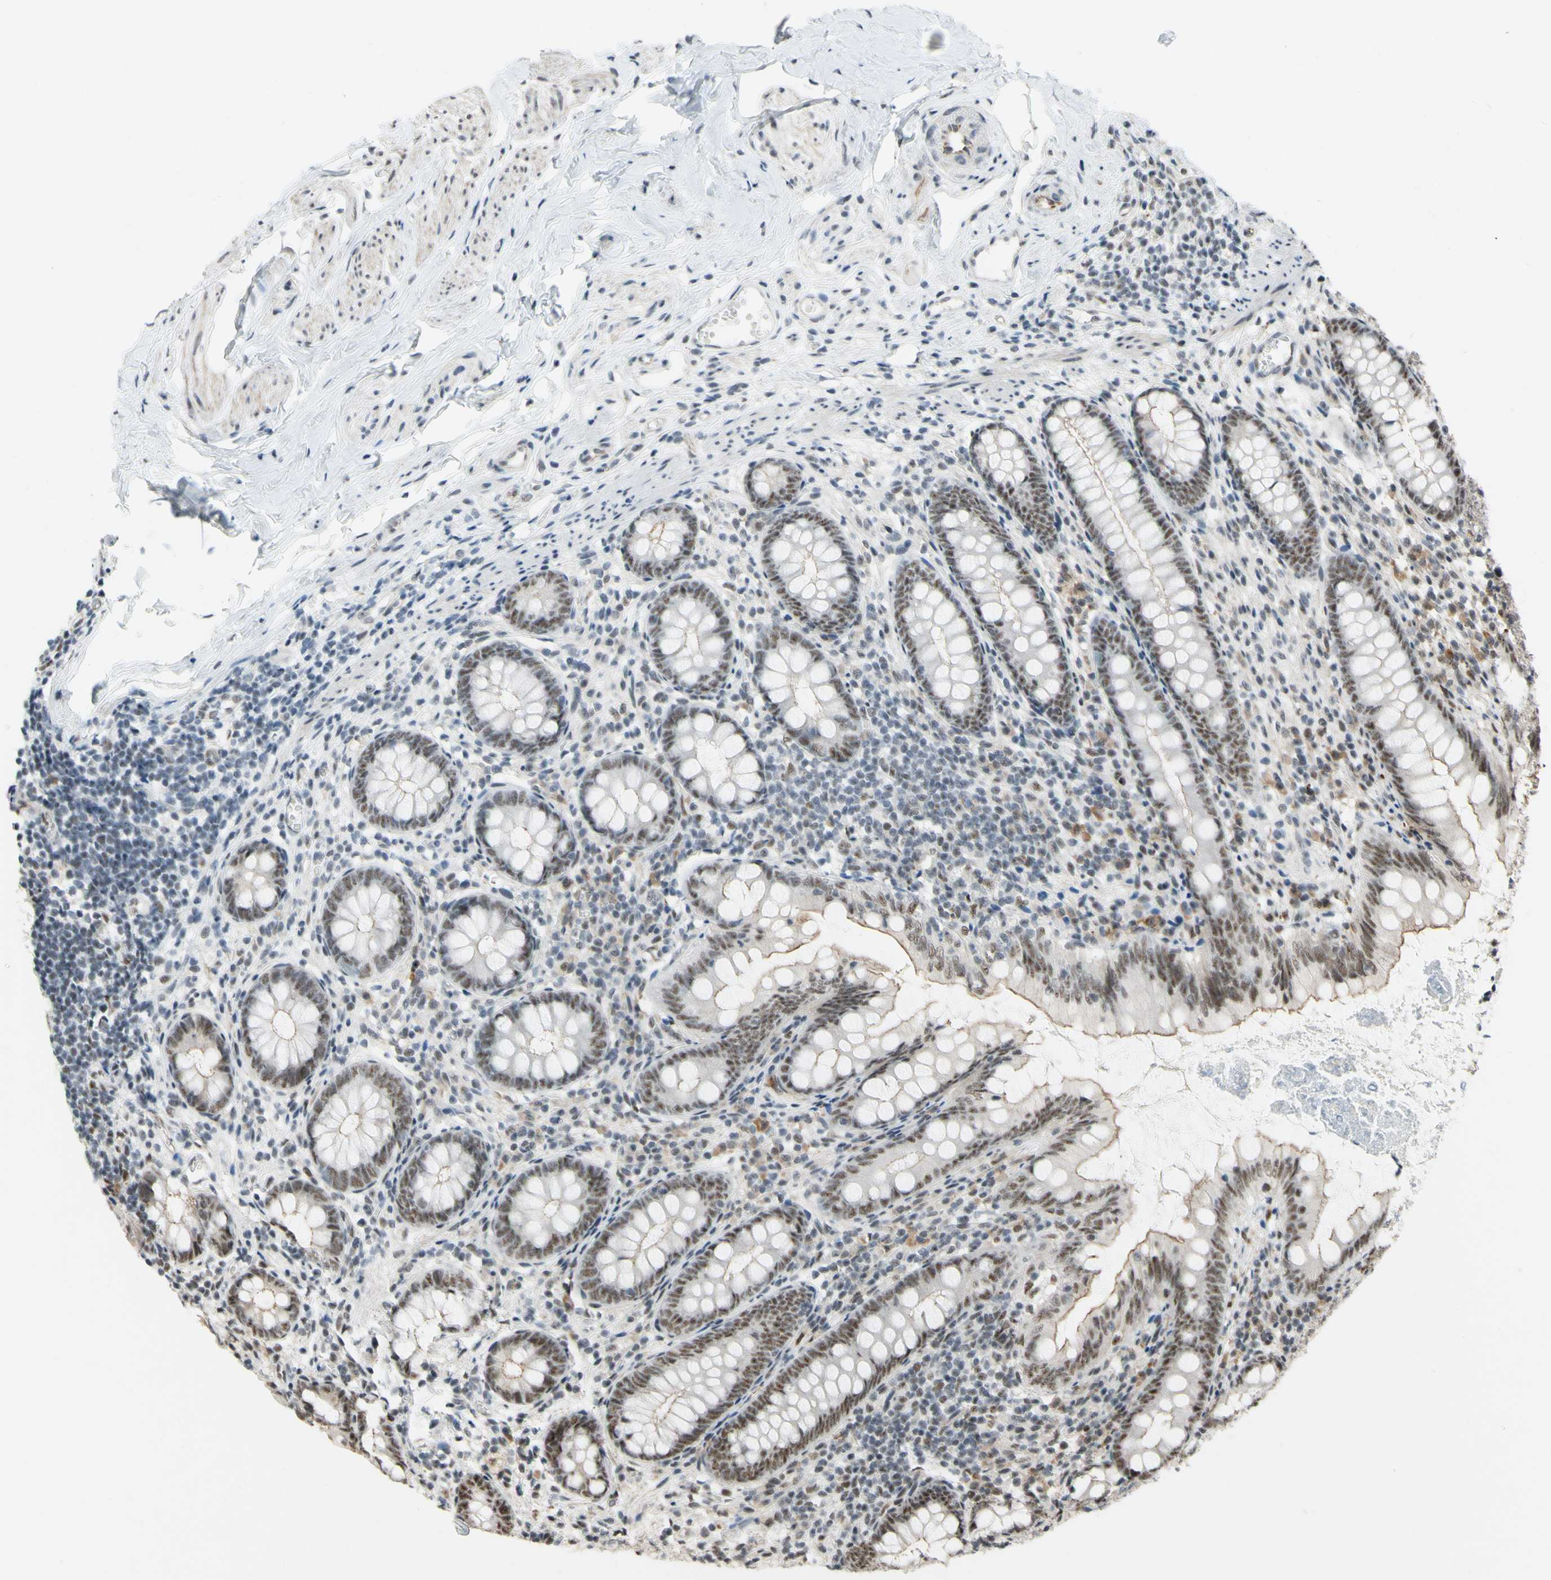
{"staining": {"intensity": "strong", "quantity": ">75%", "location": "cytoplasmic/membranous,nuclear"}, "tissue": "appendix", "cell_type": "Glandular cells", "image_type": "normal", "snomed": [{"axis": "morphology", "description": "Normal tissue, NOS"}, {"axis": "topography", "description": "Appendix"}], "caption": "High-power microscopy captured an immunohistochemistry (IHC) photomicrograph of normal appendix, revealing strong cytoplasmic/membranous,nuclear staining in approximately >75% of glandular cells.", "gene": "SAP18", "patient": {"sex": "female", "age": 77}}